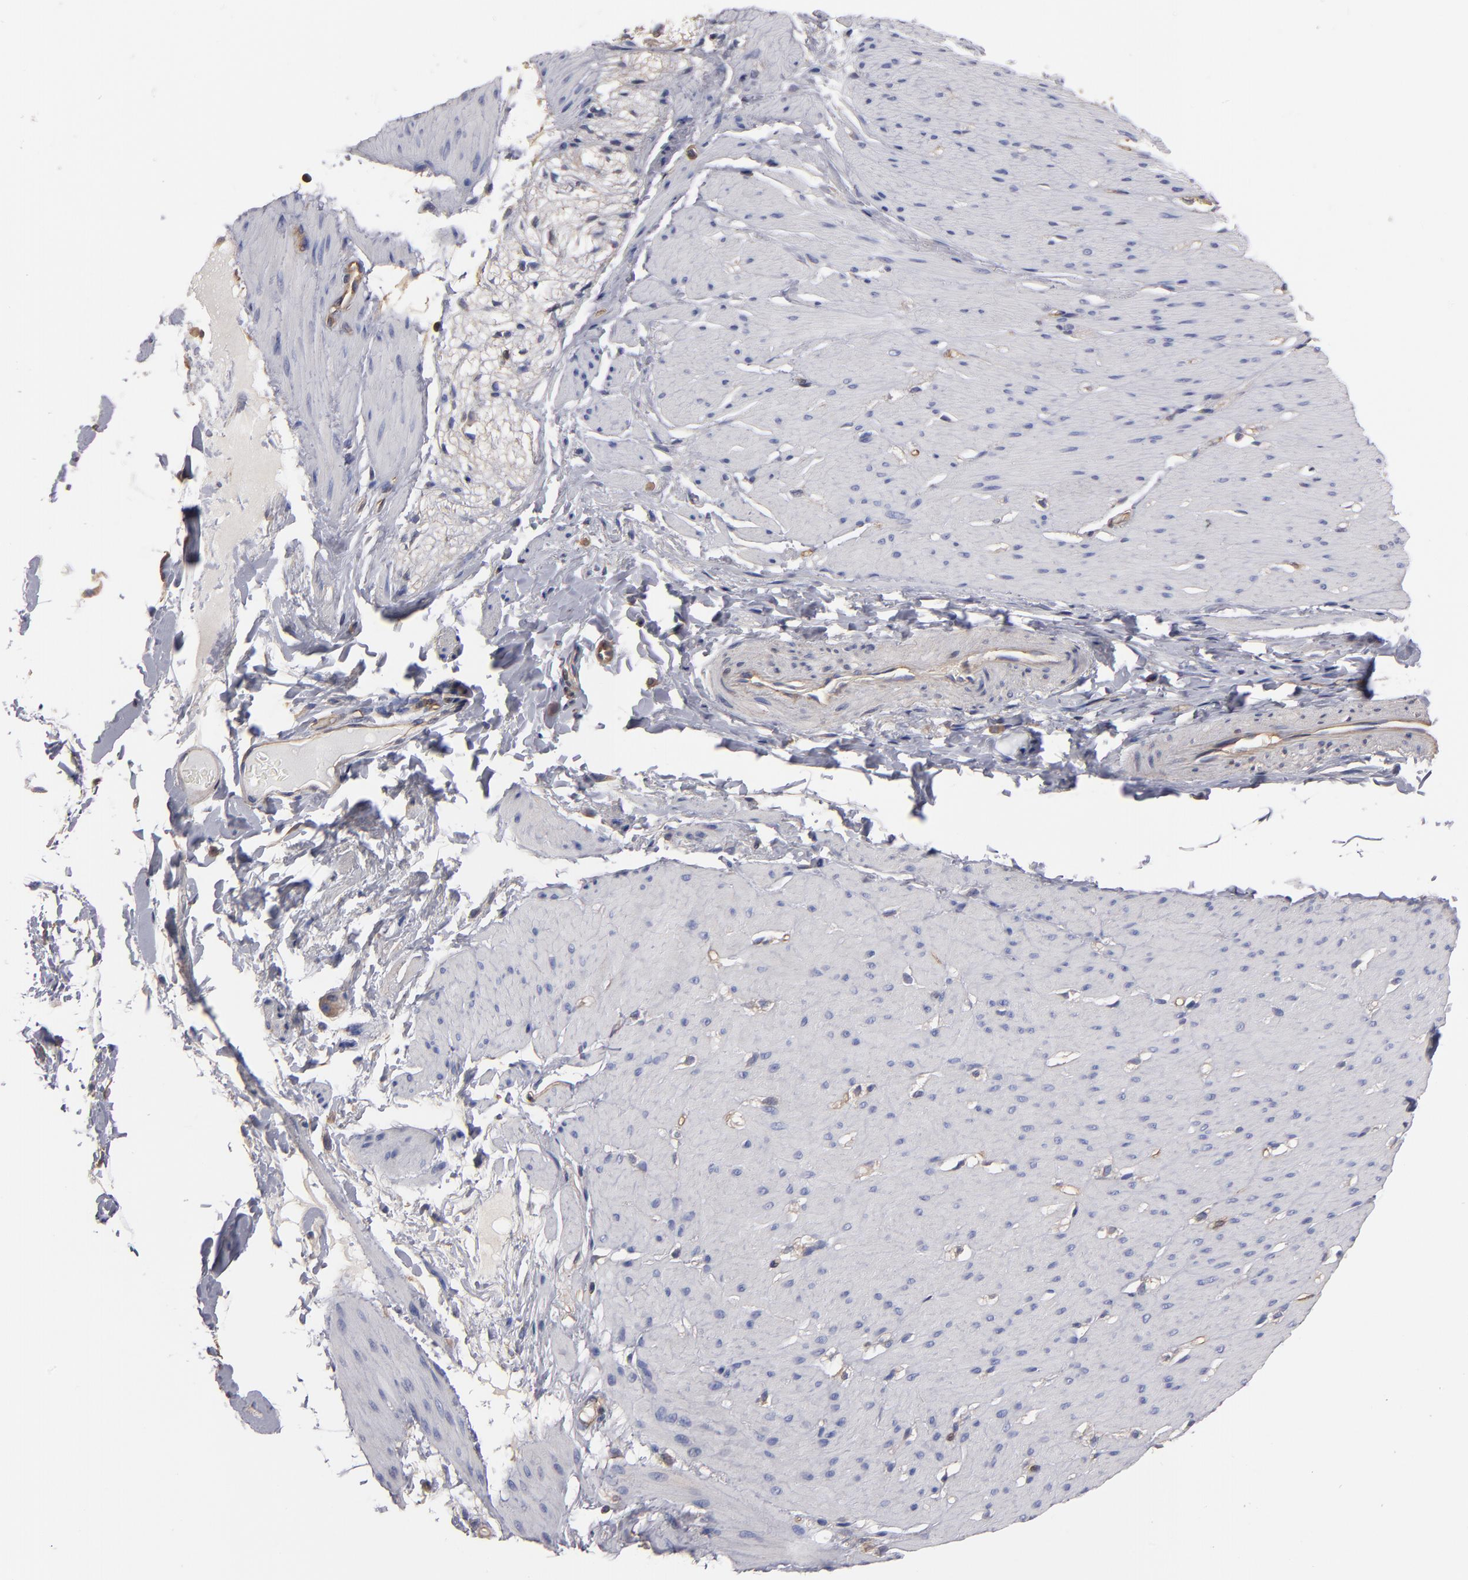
{"staining": {"intensity": "negative", "quantity": "none", "location": "none"}, "tissue": "smooth muscle", "cell_type": "Smooth muscle cells", "image_type": "normal", "snomed": [{"axis": "morphology", "description": "Normal tissue, NOS"}, {"axis": "topography", "description": "Smooth muscle"}, {"axis": "topography", "description": "Colon"}], "caption": "Immunohistochemistry (IHC) image of benign smooth muscle stained for a protein (brown), which exhibits no staining in smooth muscle cells. (DAB (3,3'-diaminobenzidine) immunohistochemistry (IHC), high magnification).", "gene": "ESYT2", "patient": {"sex": "male", "age": 67}}